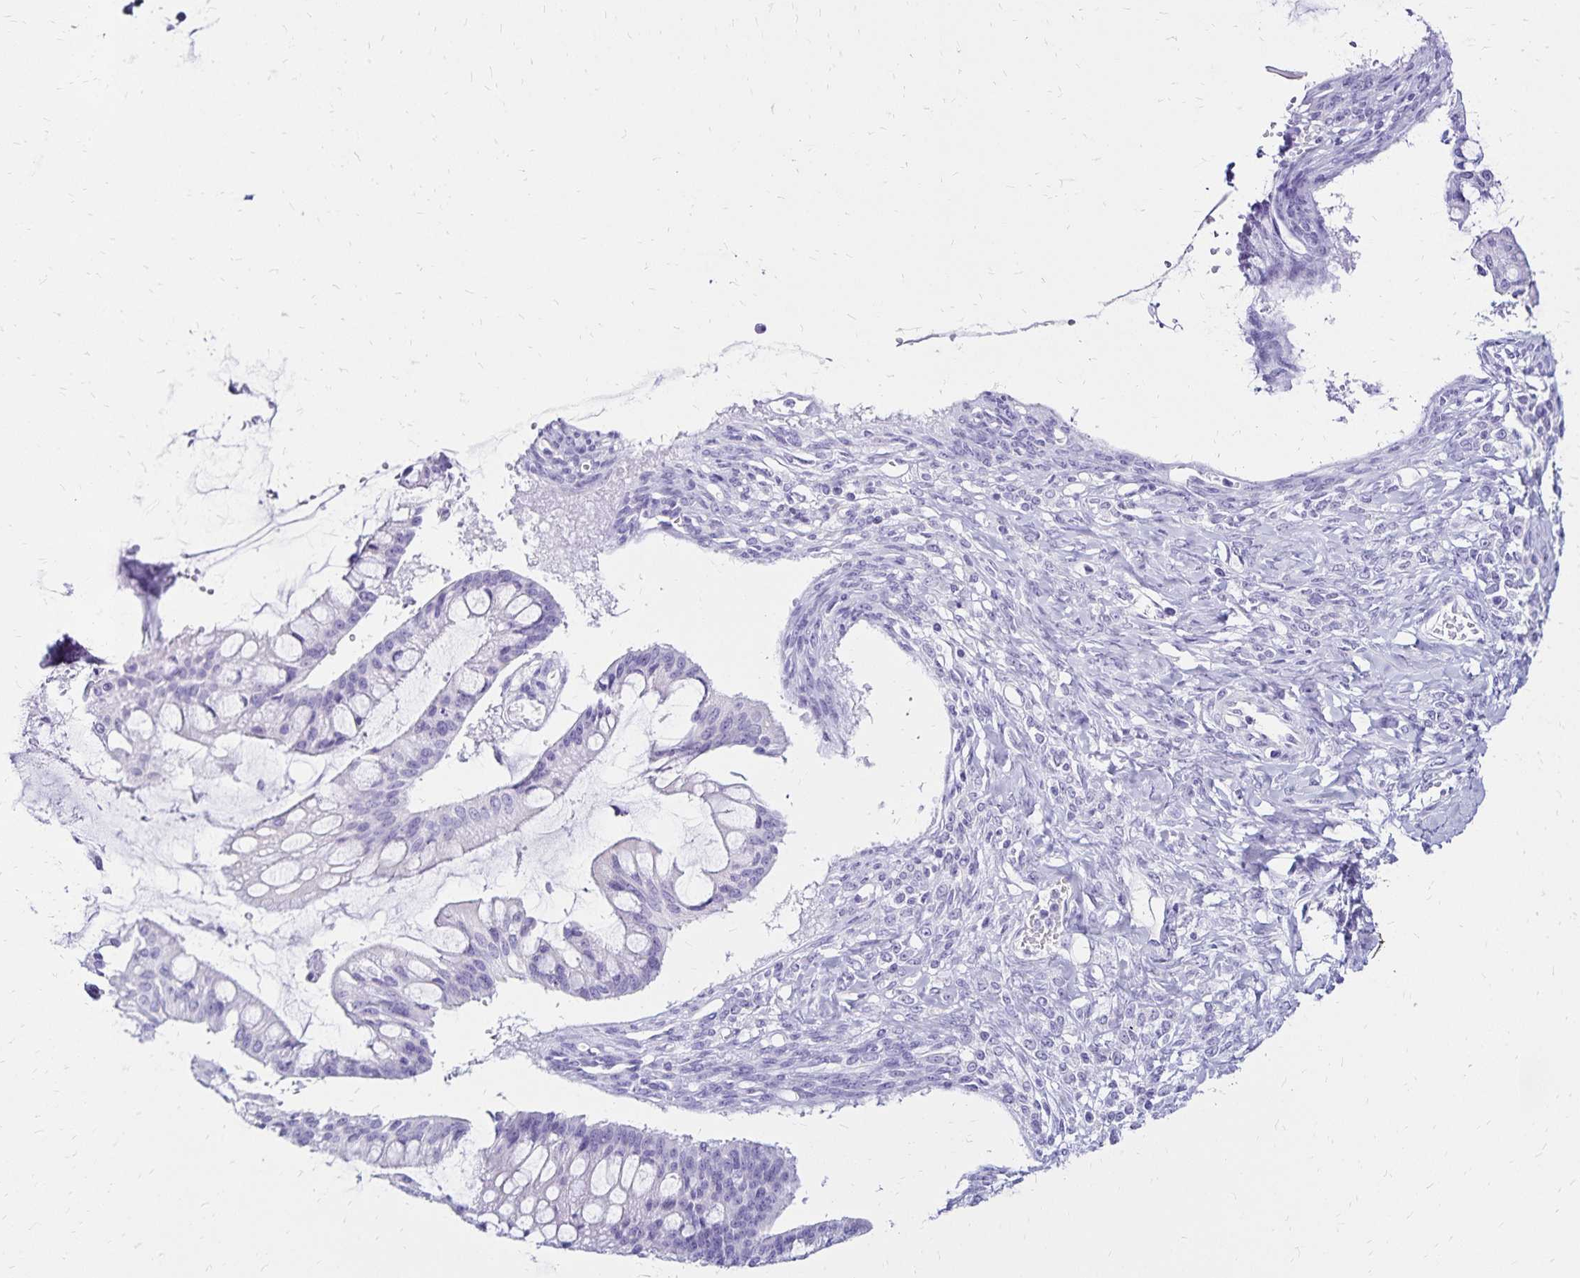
{"staining": {"intensity": "negative", "quantity": "none", "location": "none"}, "tissue": "ovarian cancer", "cell_type": "Tumor cells", "image_type": "cancer", "snomed": [{"axis": "morphology", "description": "Cystadenocarcinoma, mucinous, NOS"}, {"axis": "topography", "description": "Ovary"}], "caption": "IHC micrograph of neoplastic tissue: ovarian cancer (mucinous cystadenocarcinoma) stained with DAB demonstrates no significant protein staining in tumor cells.", "gene": "LIN28B", "patient": {"sex": "female", "age": 73}}